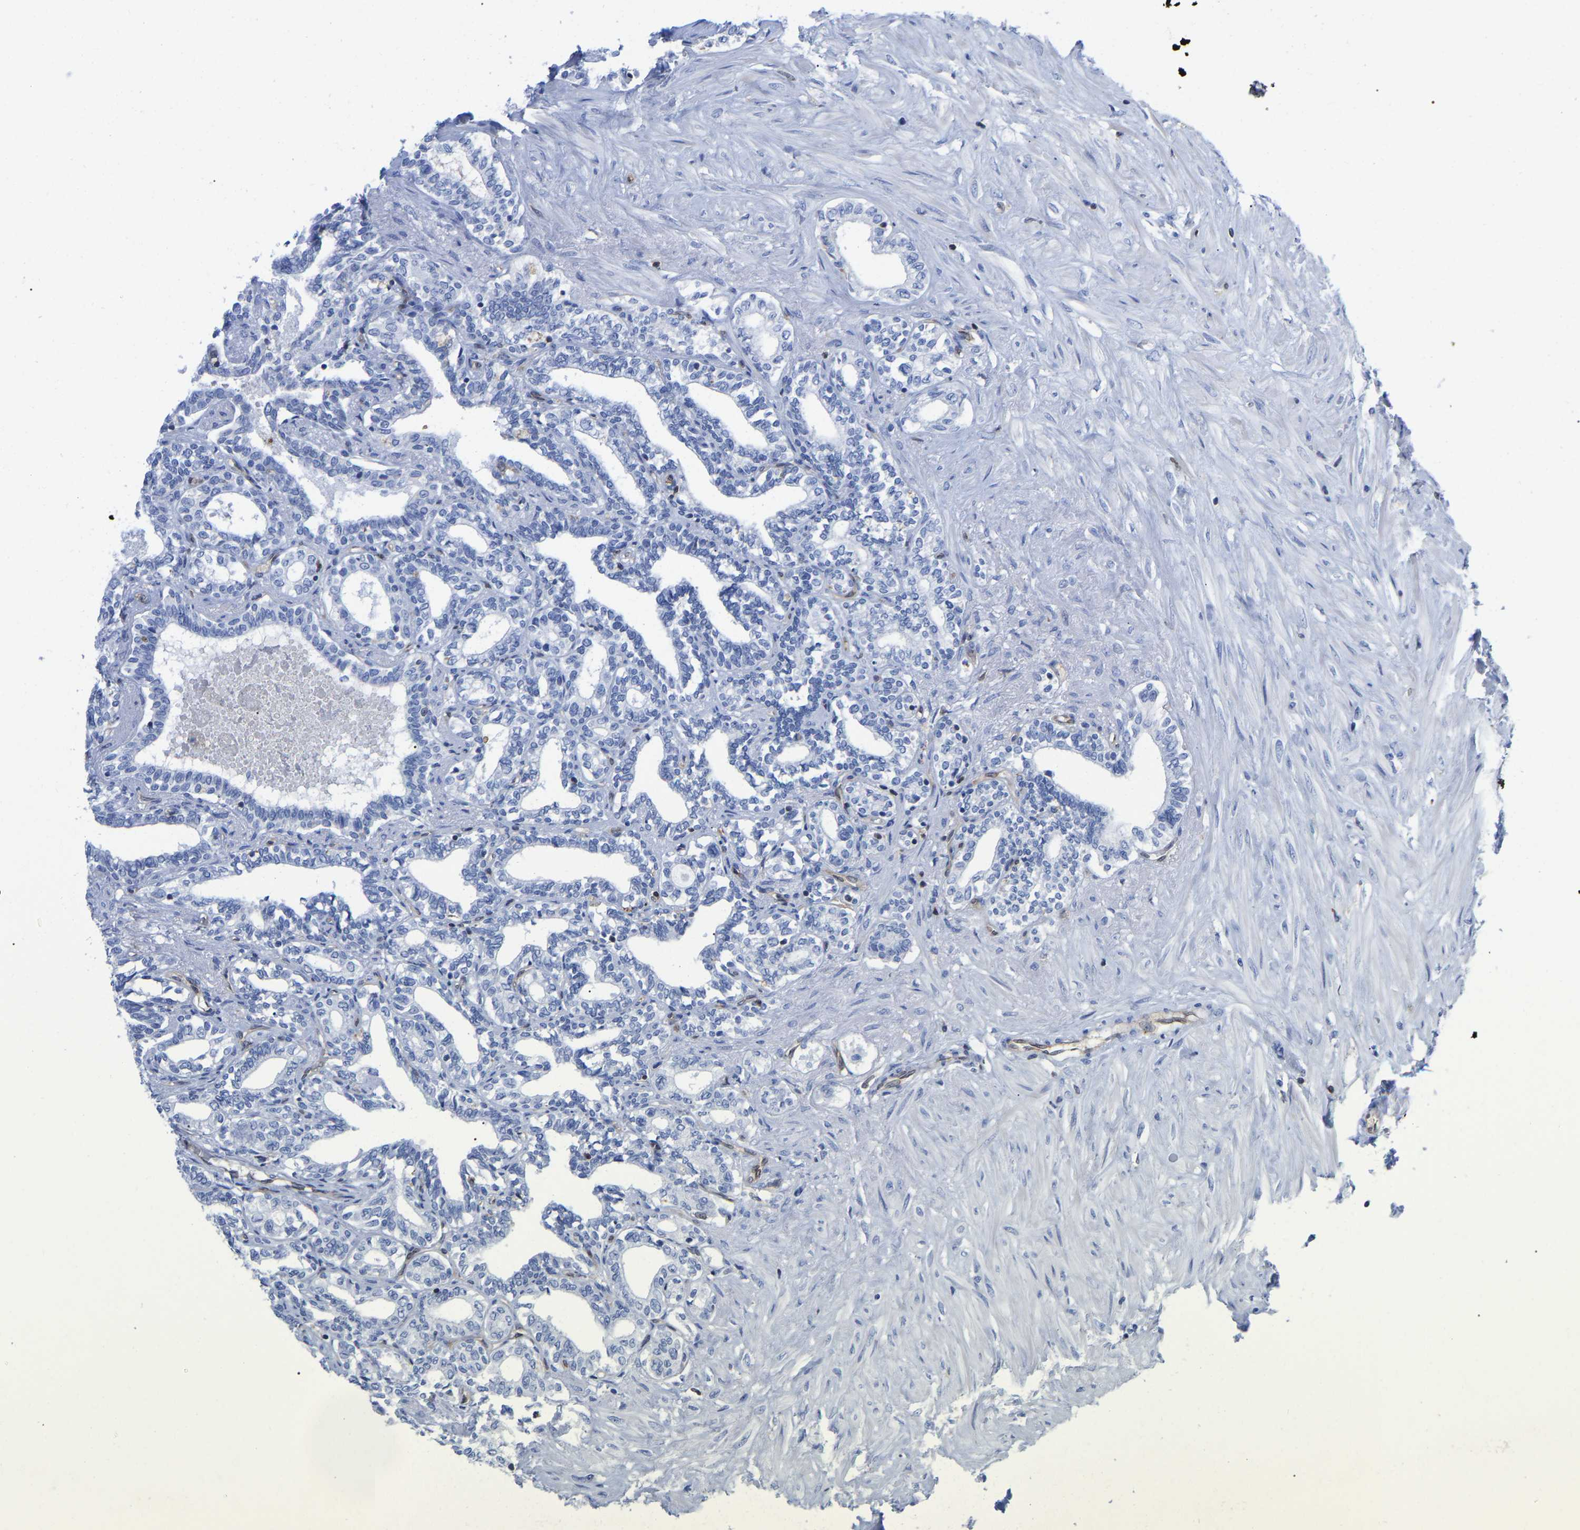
{"staining": {"intensity": "negative", "quantity": "none", "location": "none"}, "tissue": "seminal vesicle", "cell_type": "Glandular cells", "image_type": "normal", "snomed": [{"axis": "morphology", "description": "Normal tissue, NOS"}, {"axis": "morphology", "description": "Adenocarcinoma, High grade"}, {"axis": "topography", "description": "Prostate"}, {"axis": "topography", "description": "Seminal veicle"}], "caption": "Glandular cells show no significant staining in unremarkable seminal vesicle. (DAB (3,3'-diaminobenzidine) immunohistochemistry with hematoxylin counter stain).", "gene": "GIMAP4", "patient": {"sex": "male", "age": 55}}